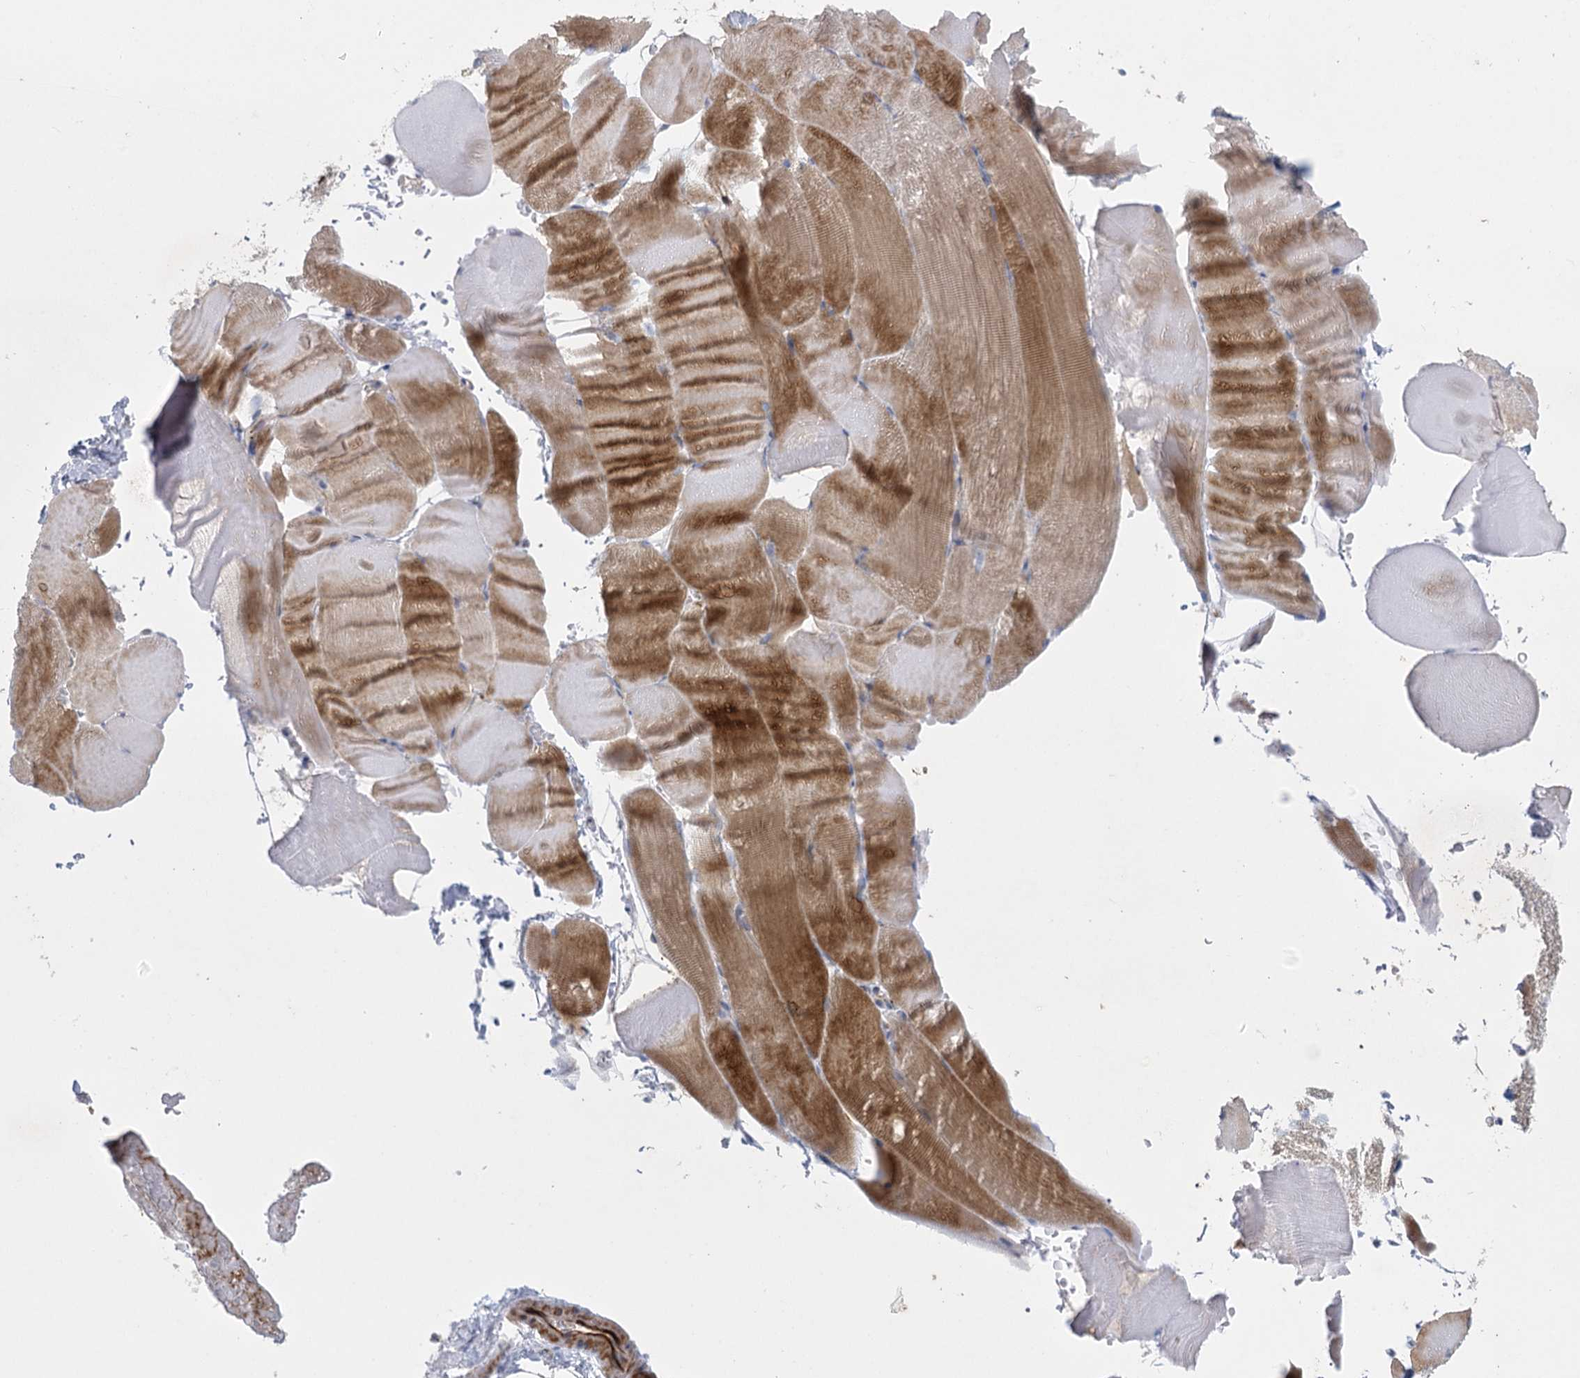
{"staining": {"intensity": "moderate", "quantity": ">75%", "location": "cytoplasmic/membranous"}, "tissue": "skeletal muscle", "cell_type": "Myocytes", "image_type": "normal", "snomed": [{"axis": "morphology", "description": "Normal tissue, NOS"}, {"axis": "topography", "description": "Skeletal muscle"}, {"axis": "topography", "description": "Parathyroid gland"}], "caption": "A brown stain labels moderate cytoplasmic/membranous expression of a protein in myocytes of unremarkable skeletal muscle.", "gene": "DHTKD1", "patient": {"sex": "female", "age": 37}}